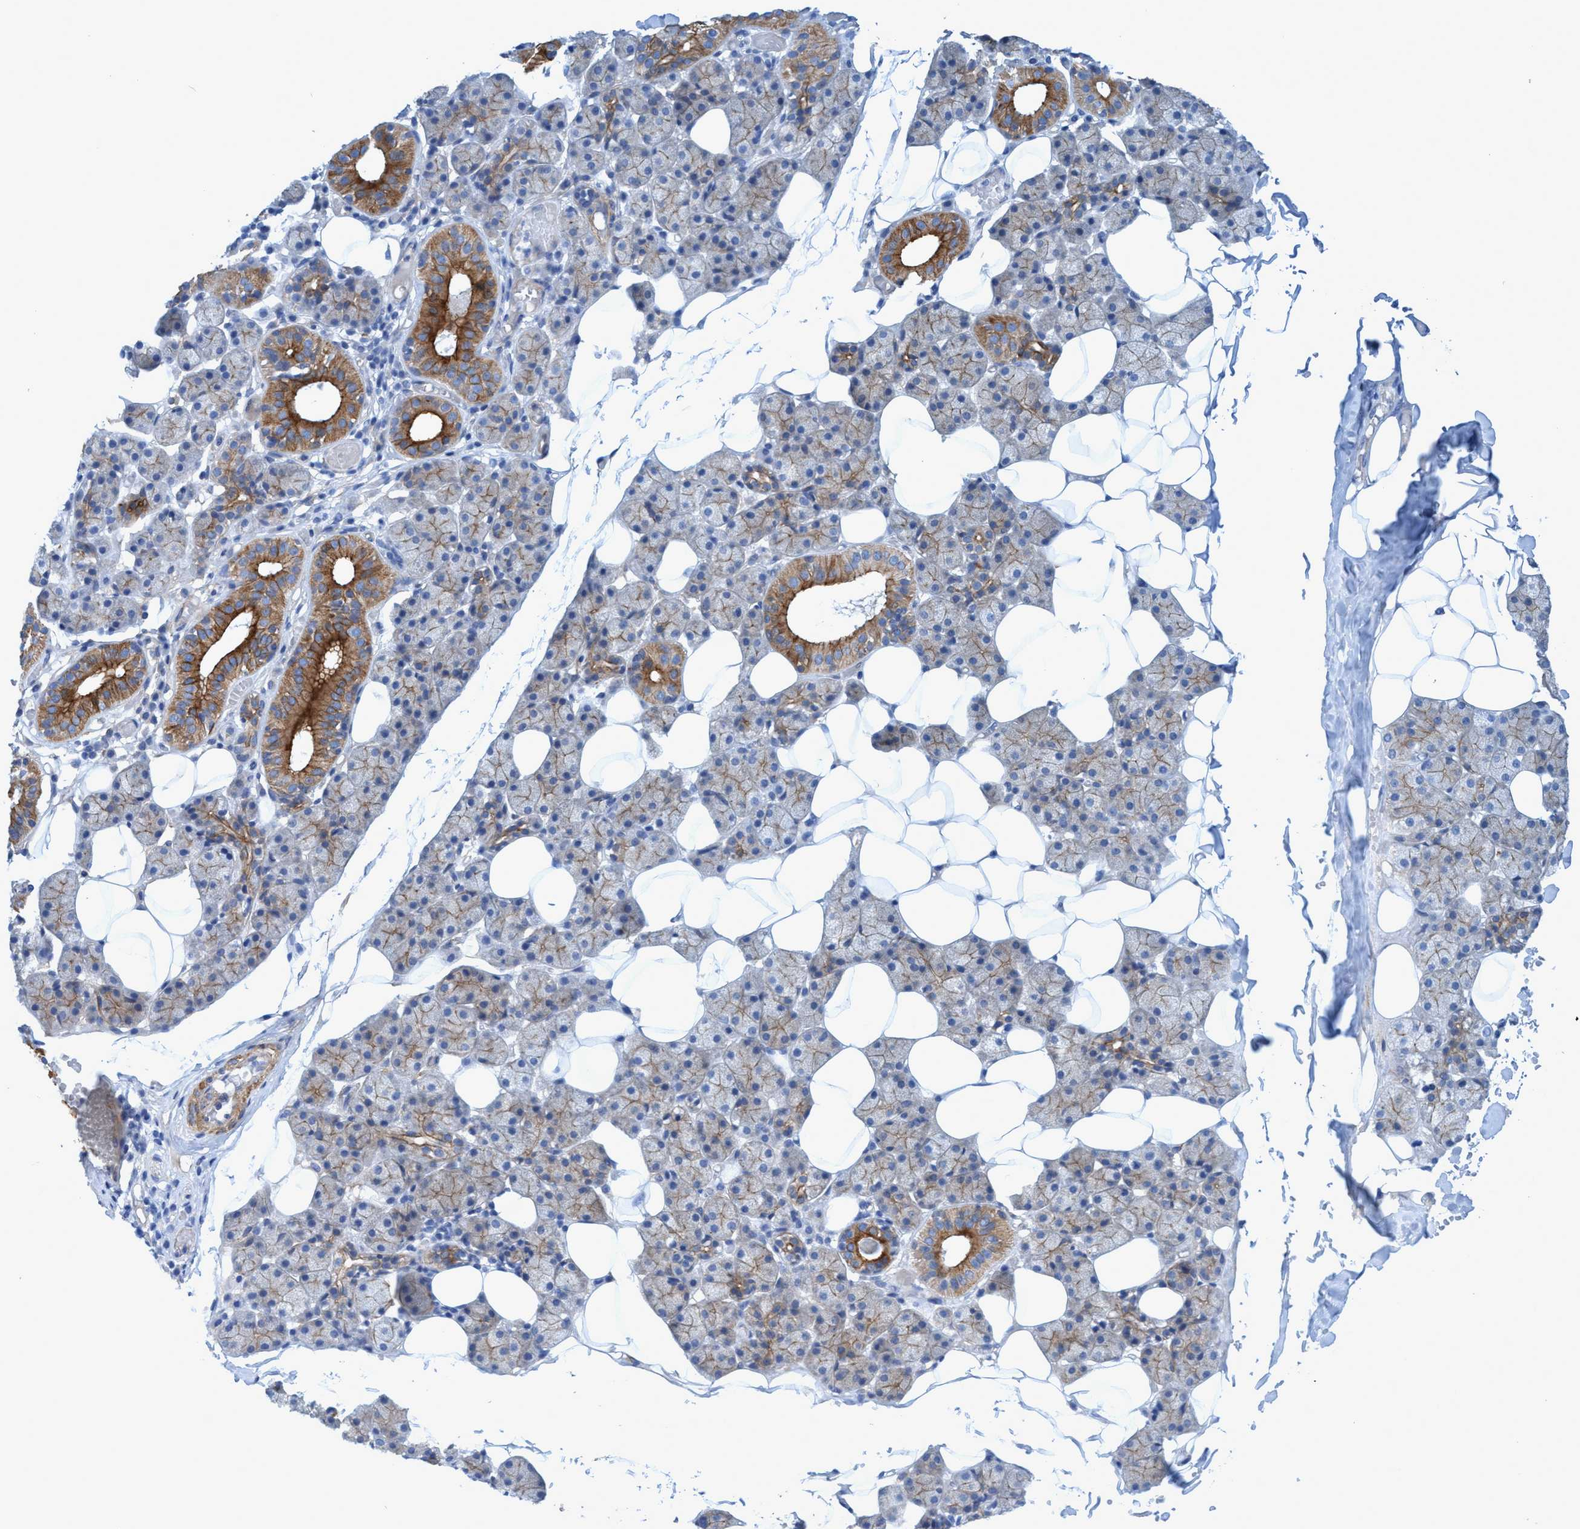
{"staining": {"intensity": "moderate", "quantity": "25%-75%", "location": "cytoplasmic/membranous"}, "tissue": "salivary gland", "cell_type": "Glandular cells", "image_type": "normal", "snomed": [{"axis": "morphology", "description": "Normal tissue, NOS"}, {"axis": "topography", "description": "Salivary gland"}], "caption": "About 25%-75% of glandular cells in normal human salivary gland show moderate cytoplasmic/membranous protein expression as visualized by brown immunohistochemical staining.", "gene": "GULP1", "patient": {"sex": "female", "age": 33}}